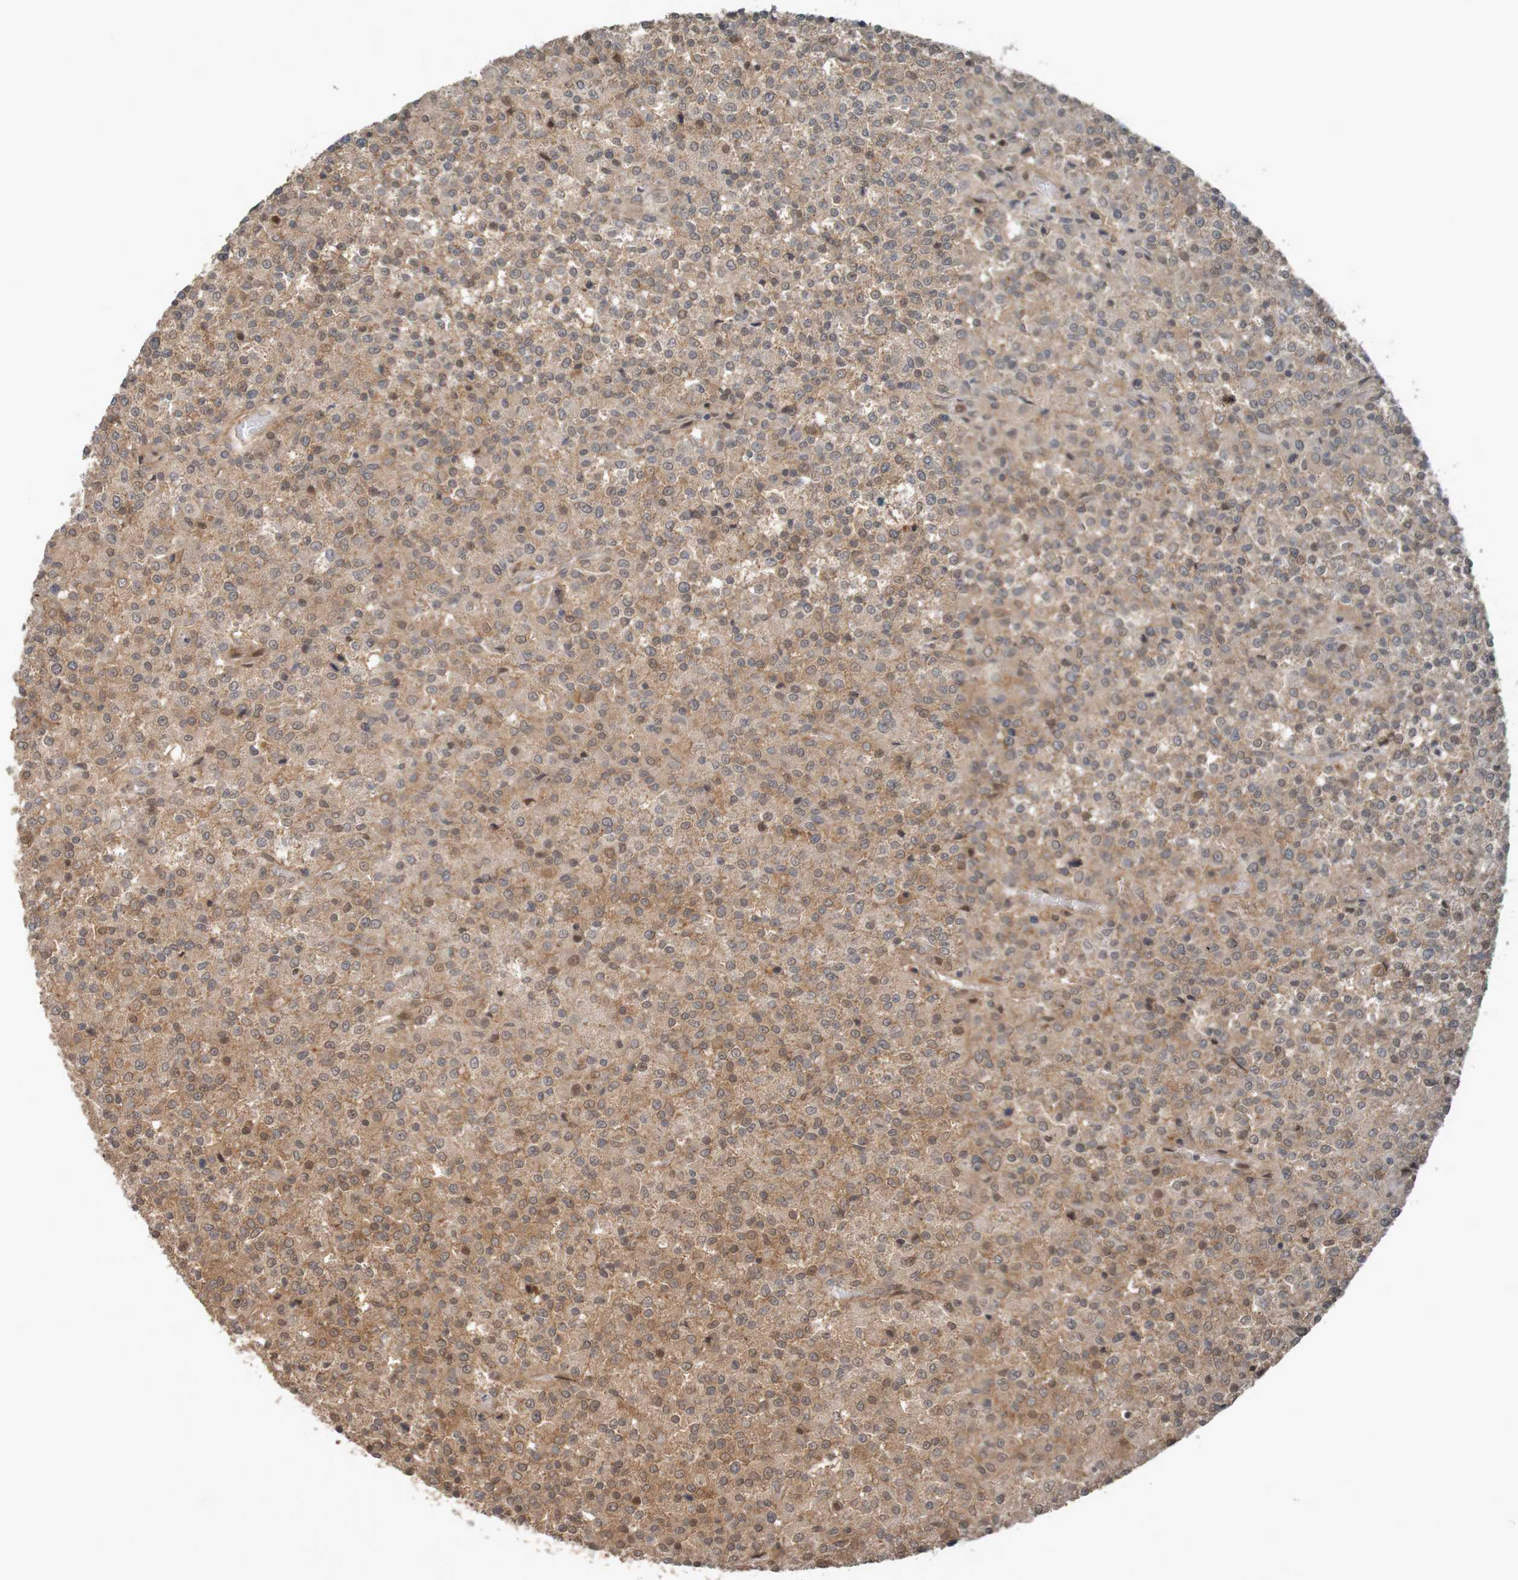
{"staining": {"intensity": "weak", "quantity": ">75%", "location": "cytoplasmic/membranous"}, "tissue": "testis cancer", "cell_type": "Tumor cells", "image_type": "cancer", "snomed": [{"axis": "morphology", "description": "Seminoma, NOS"}, {"axis": "topography", "description": "Testis"}], "caption": "Immunohistochemistry (IHC) image of neoplastic tissue: testis cancer (seminoma) stained using IHC reveals low levels of weak protein expression localized specifically in the cytoplasmic/membranous of tumor cells, appearing as a cytoplasmic/membranous brown color.", "gene": "ARHGEF11", "patient": {"sex": "male", "age": 59}}